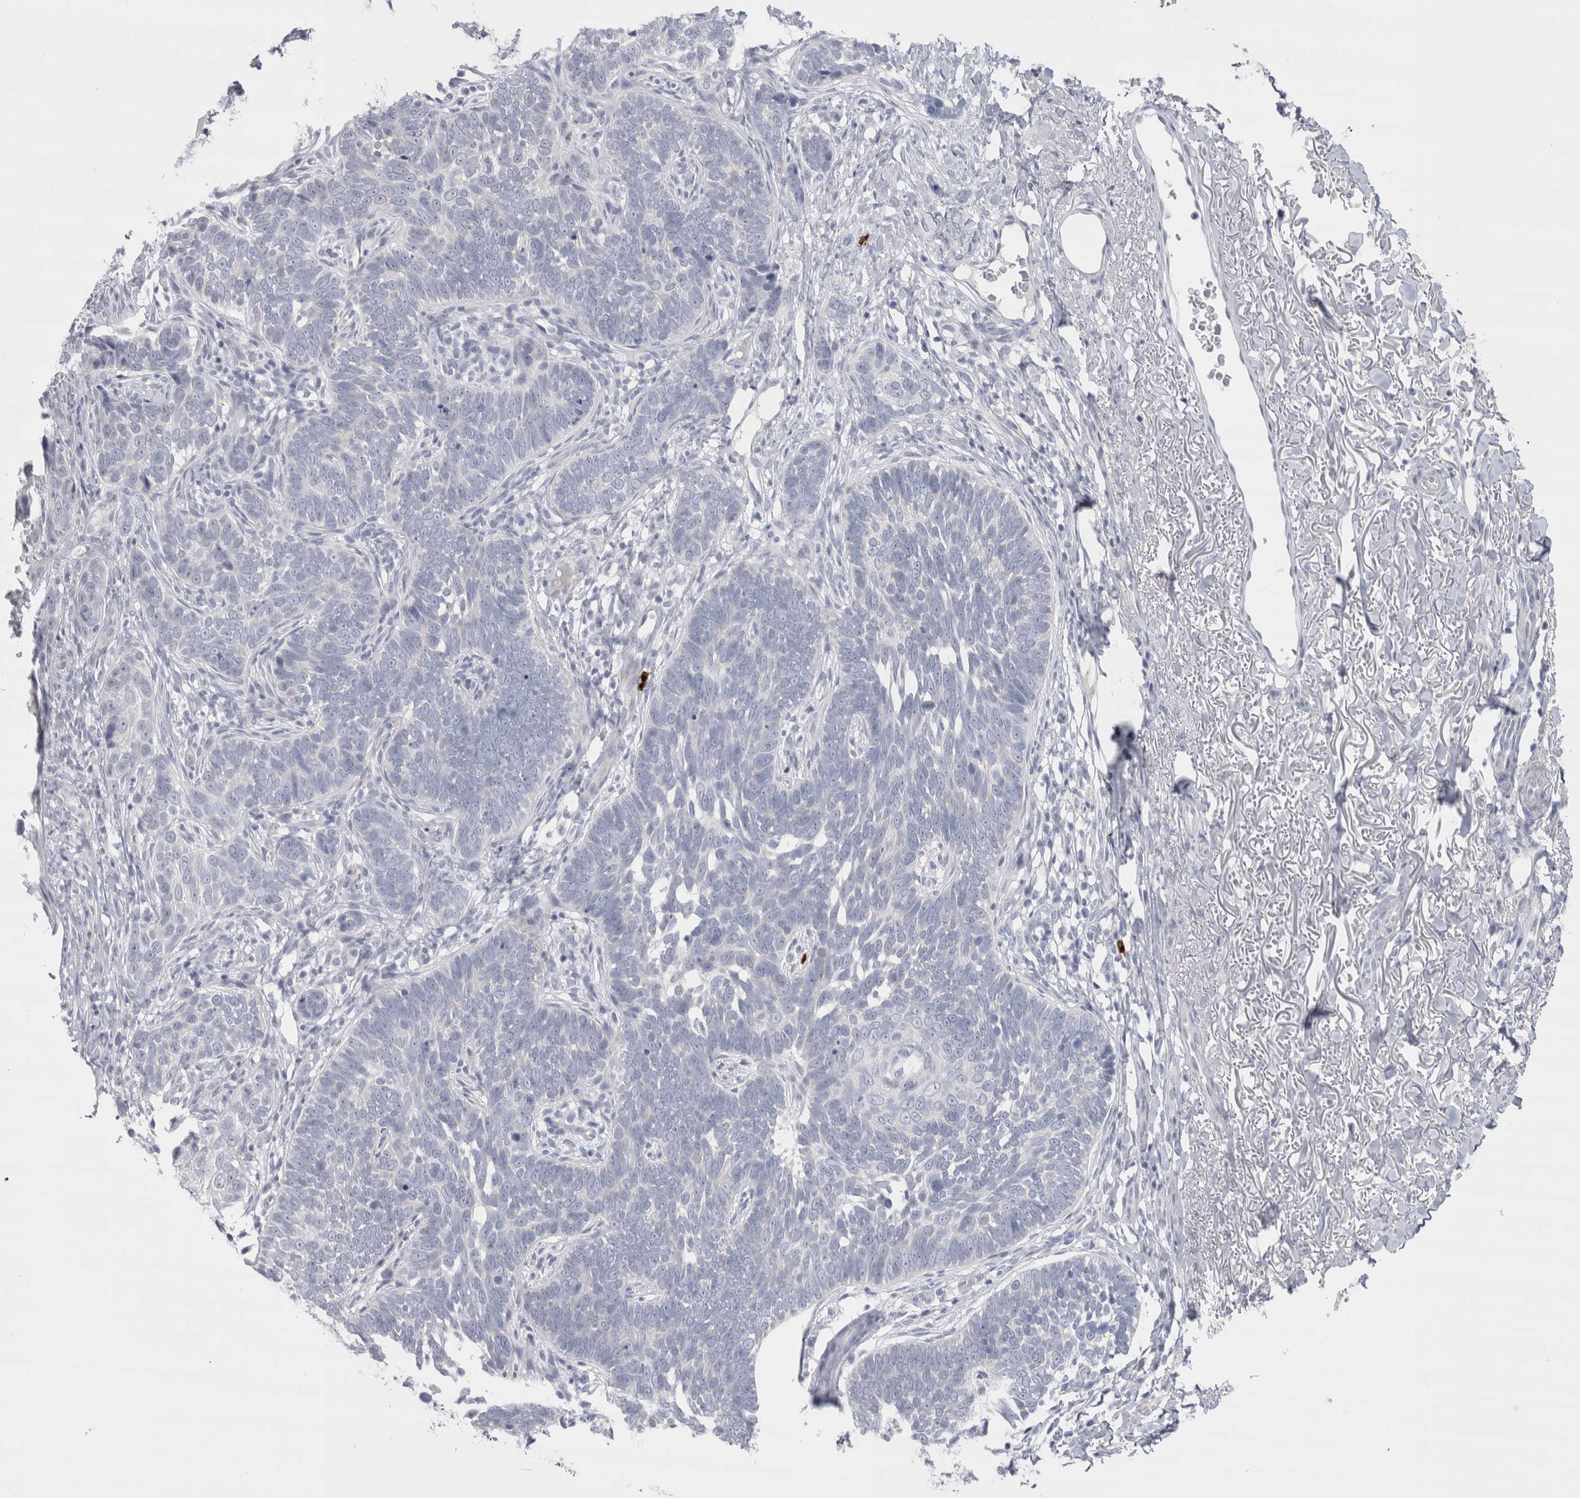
{"staining": {"intensity": "negative", "quantity": "none", "location": "none"}, "tissue": "skin cancer", "cell_type": "Tumor cells", "image_type": "cancer", "snomed": [{"axis": "morphology", "description": "Normal tissue, NOS"}, {"axis": "morphology", "description": "Basal cell carcinoma"}, {"axis": "topography", "description": "Skin"}], "caption": "Immunohistochemical staining of human skin basal cell carcinoma reveals no significant staining in tumor cells.", "gene": "CDH17", "patient": {"sex": "male", "age": 77}}